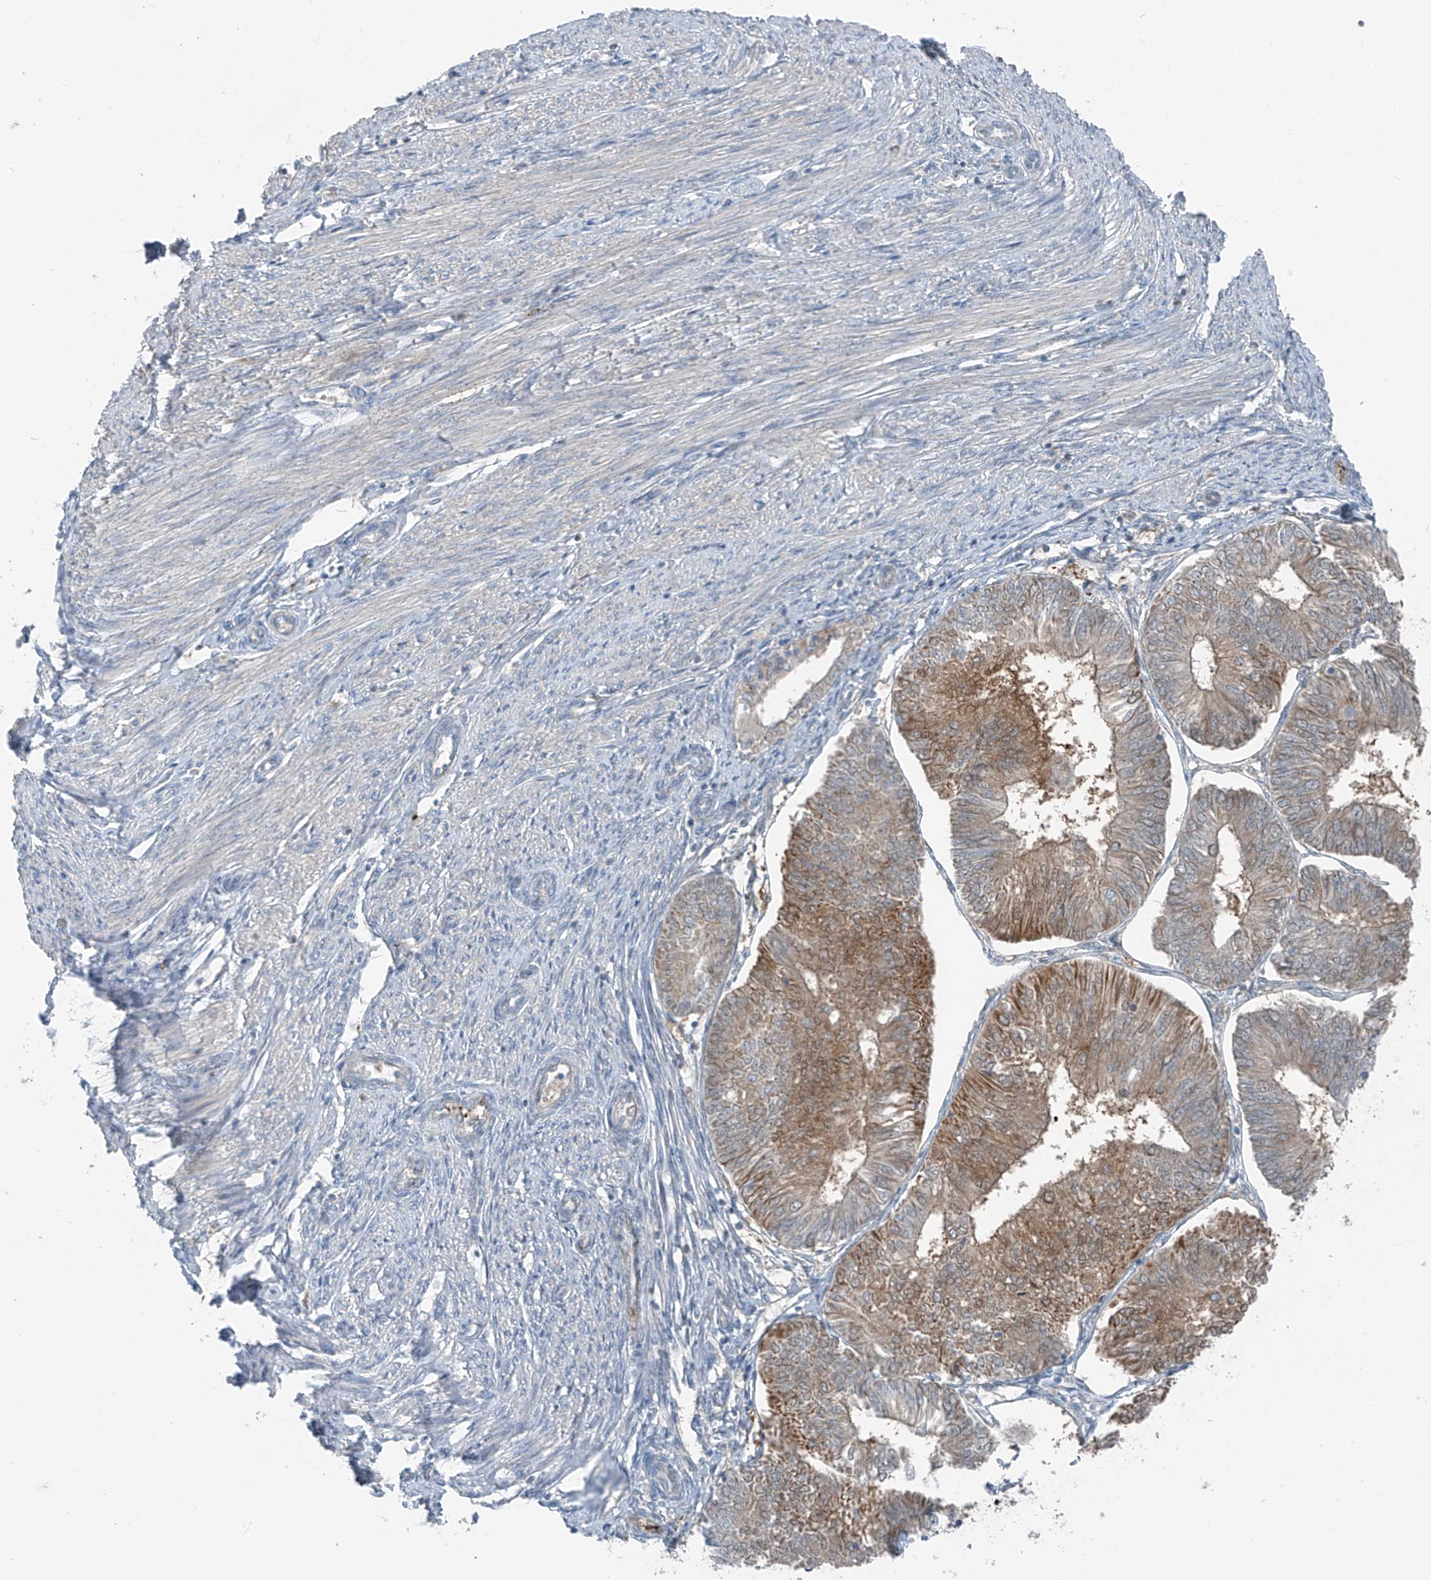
{"staining": {"intensity": "moderate", "quantity": "25%-75%", "location": "cytoplasmic/membranous"}, "tissue": "endometrial cancer", "cell_type": "Tumor cells", "image_type": "cancer", "snomed": [{"axis": "morphology", "description": "Adenocarcinoma, NOS"}, {"axis": "topography", "description": "Endometrium"}], "caption": "A high-resolution photomicrograph shows immunohistochemistry (IHC) staining of endometrial cancer (adenocarcinoma), which reveals moderate cytoplasmic/membranous expression in about 25%-75% of tumor cells.", "gene": "SLC12A6", "patient": {"sex": "female", "age": 58}}